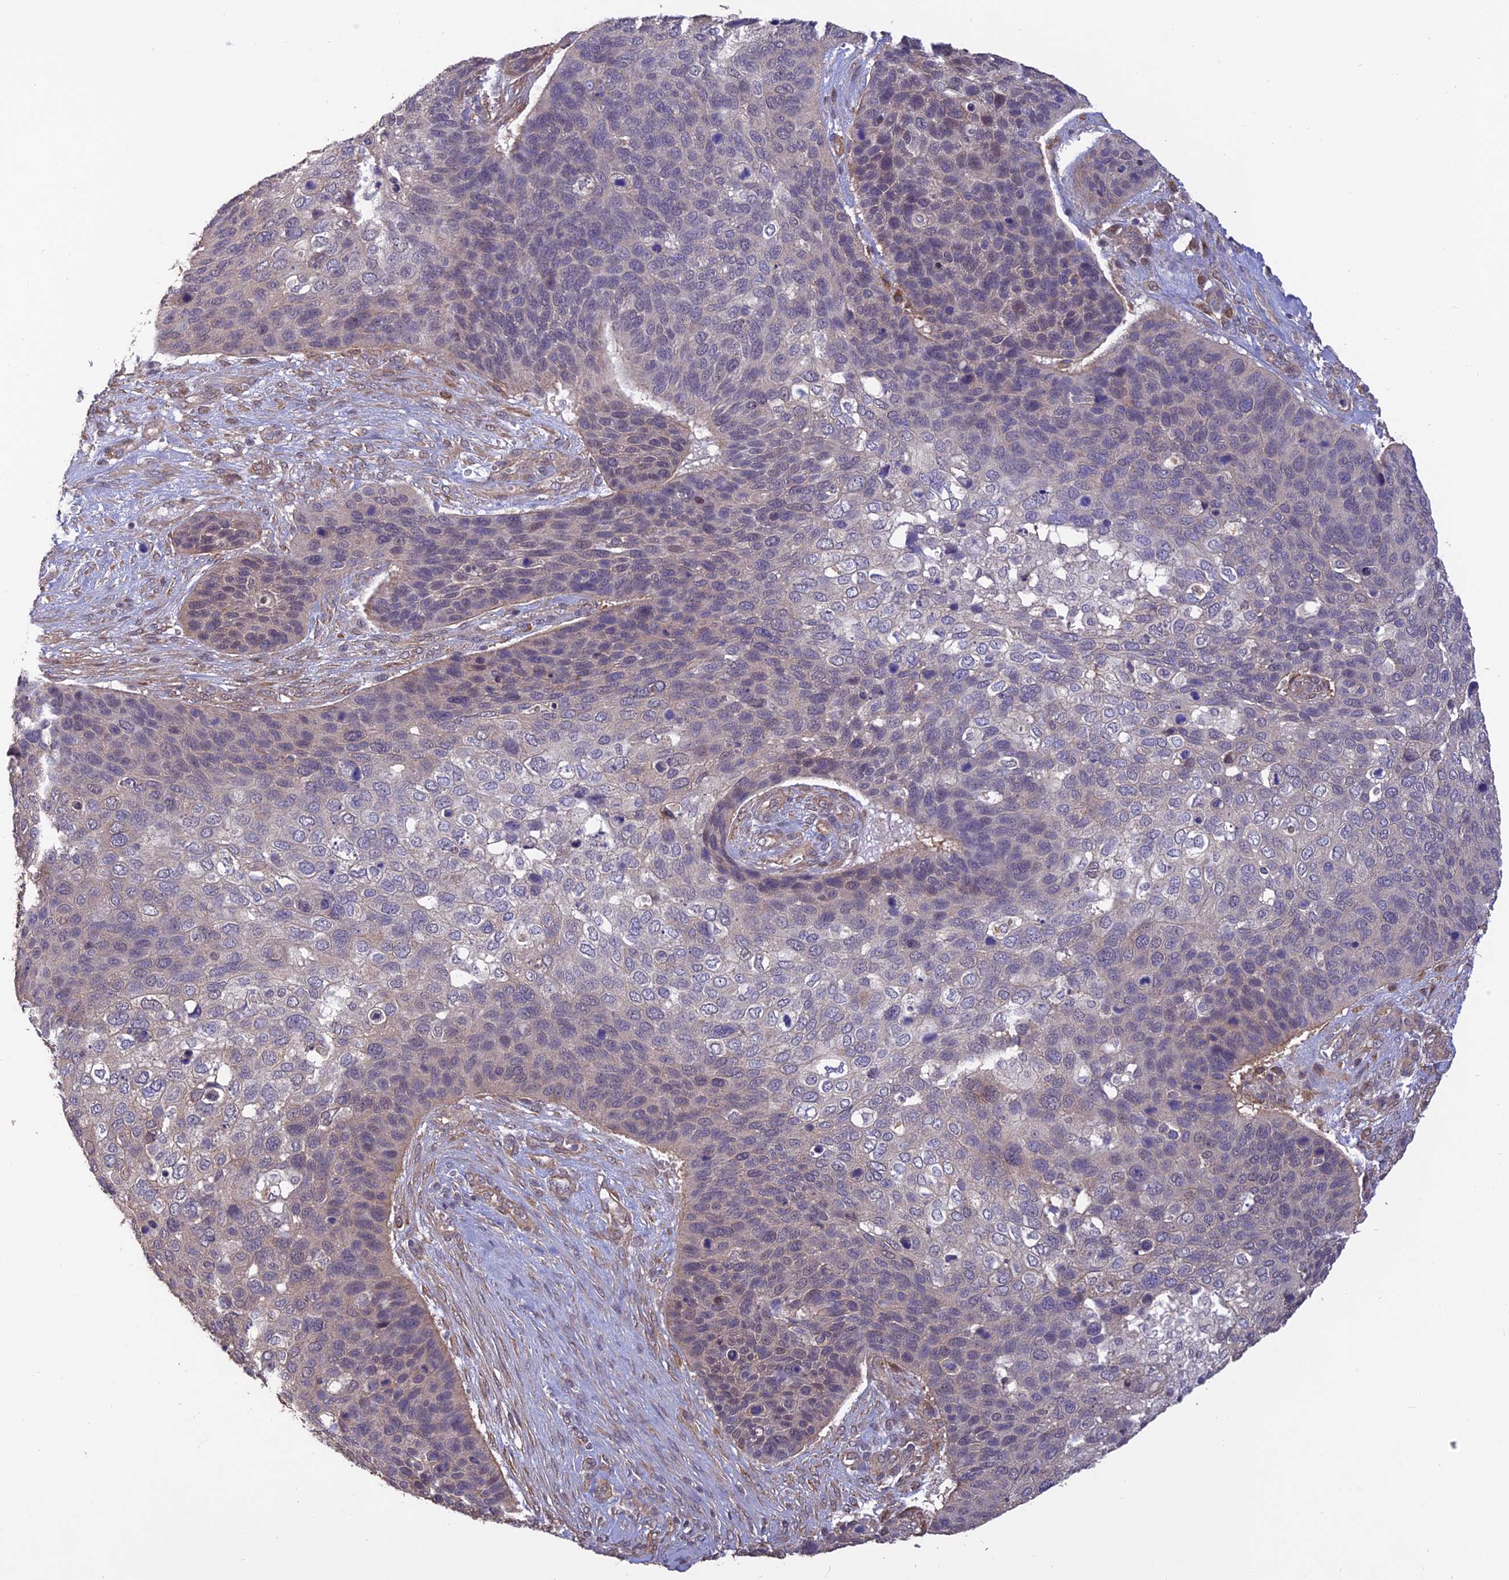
{"staining": {"intensity": "negative", "quantity": "none", "location": "none"}, "tissue": "skin cancer", "cell_type": "Tumor cells", "image_type": "cancer", "snomed": [{"axis": "morphology", "description": "Basal cell carcinoma"}, {"axis": "topography", "description": "Skin"}], "caption": "The image reveals no significant staining in tumor cells of skin basal cell carcinoma.", "gene": "PAGR1", "patient": {"sex": "female", "age": 74}}